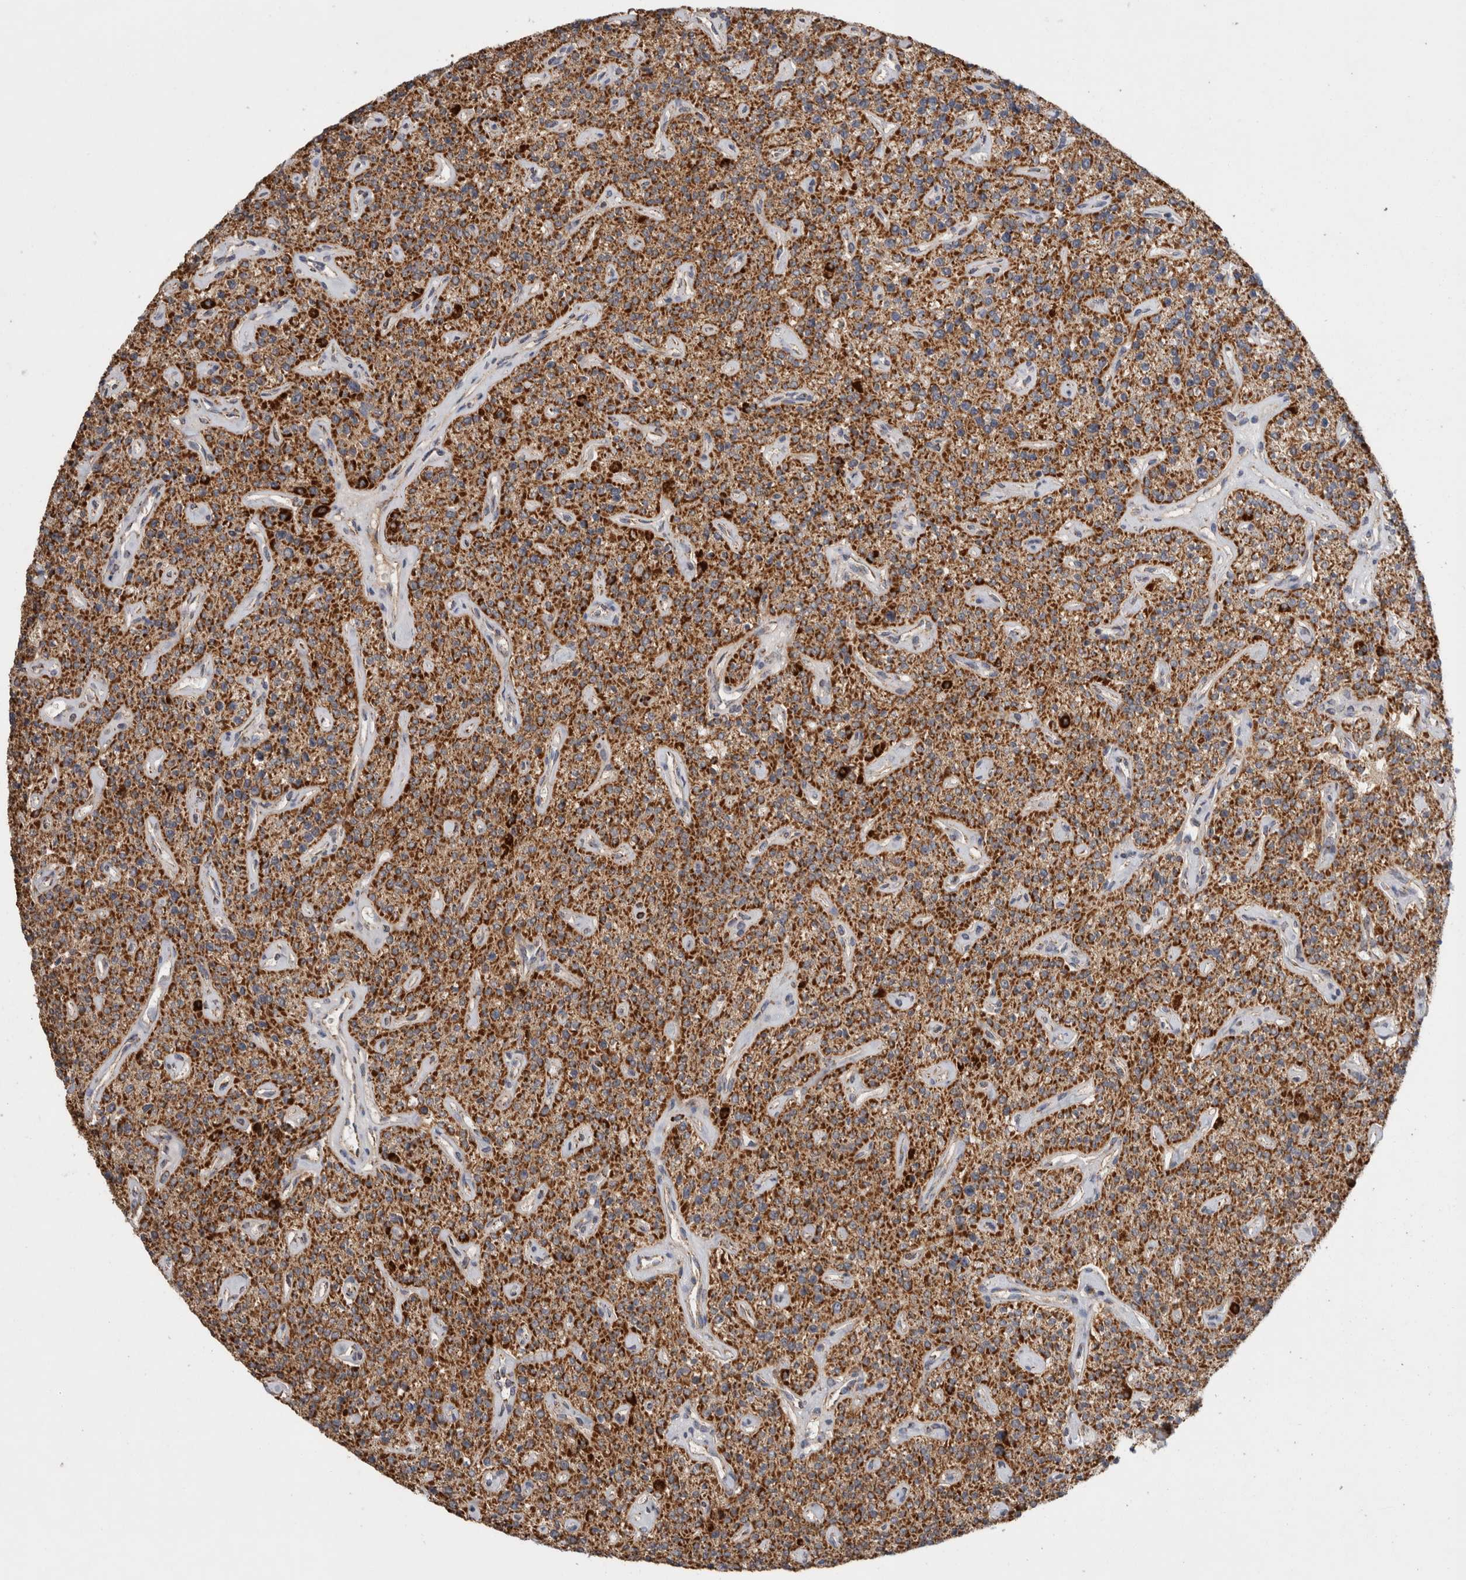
{"staining": {"intensity": "strong", "quantity": ">75%", "location": "cytoplasmic/membranous"}, "tissue": "parathyroid gland", "cell_type": "Glandular cells", "image_type": "normal", "snomed": [{"axis": "morphology", "description": "Normal tissue, NOS"}, {"axis": "topography", "description": "Parathyroid gland"}], "caption": "Normal parathyroid gland was stained to show a protein in brown. There is high levels of strong cytoplasmic/membranous positivity in about >75% of glandular cells.", "gene": "IARS2", "patient": {"sex": "male", "age": 46}}